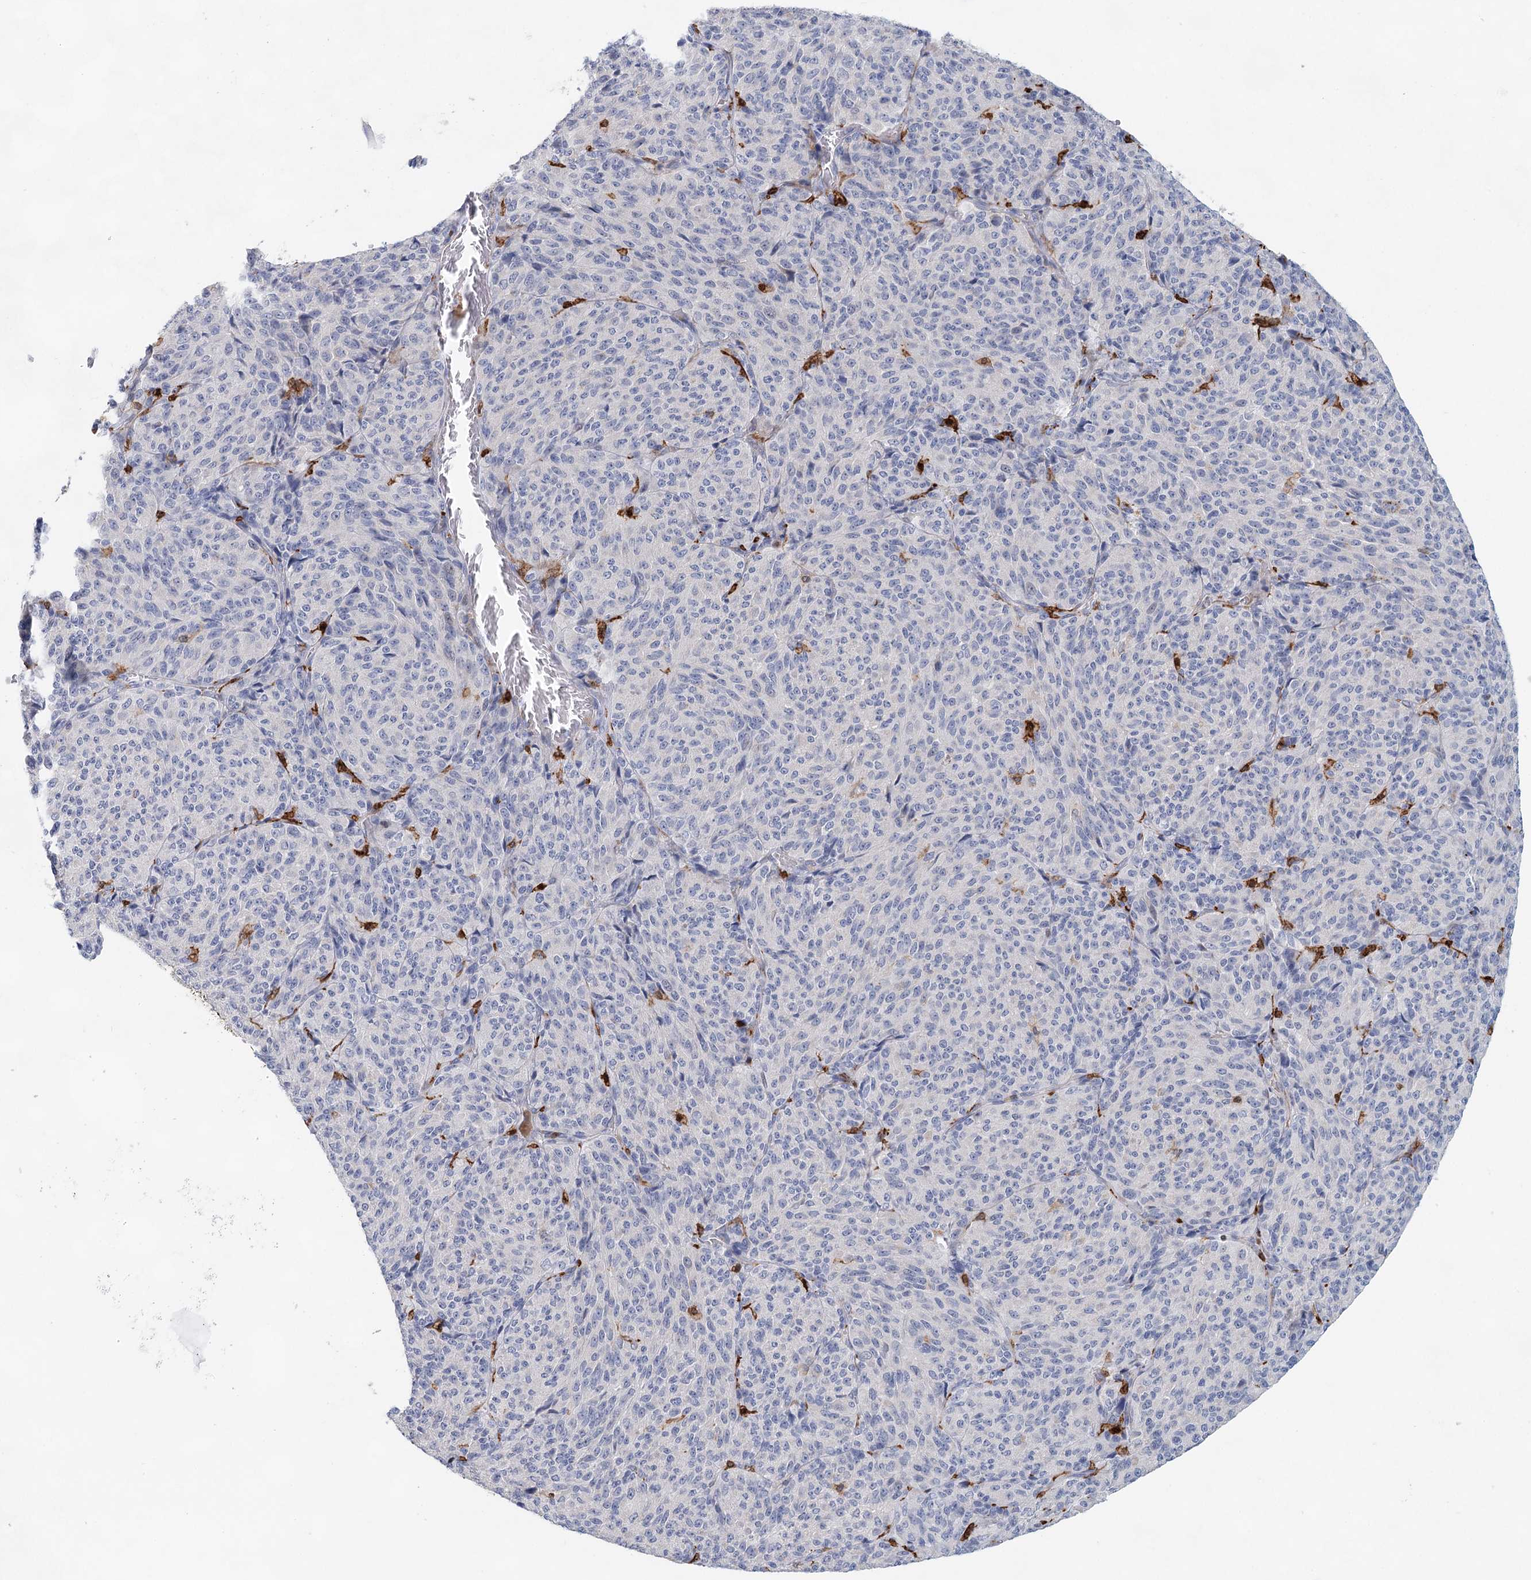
{"staining": {"intensity": "negative", "quantity": "none", "location": "none"}, "tissue": "melanoma", "cell_type": "Tumor cells", "image_type": "cancer", "snomed": [{"axis": "morphology", "description": "Malignant melanoma, Metastatic site"}, {"axis": "topography", "description": "Brain"}], "caption": "Tumor cells show no significant staining in malignant melanoma (metastatic site). (Brightfield microscopy of DAB (3,3'-diaminobenzidine) IHC at high magnification).", "gene": "SLC19A3", "patient": {"sex": "female", "age": 56}}